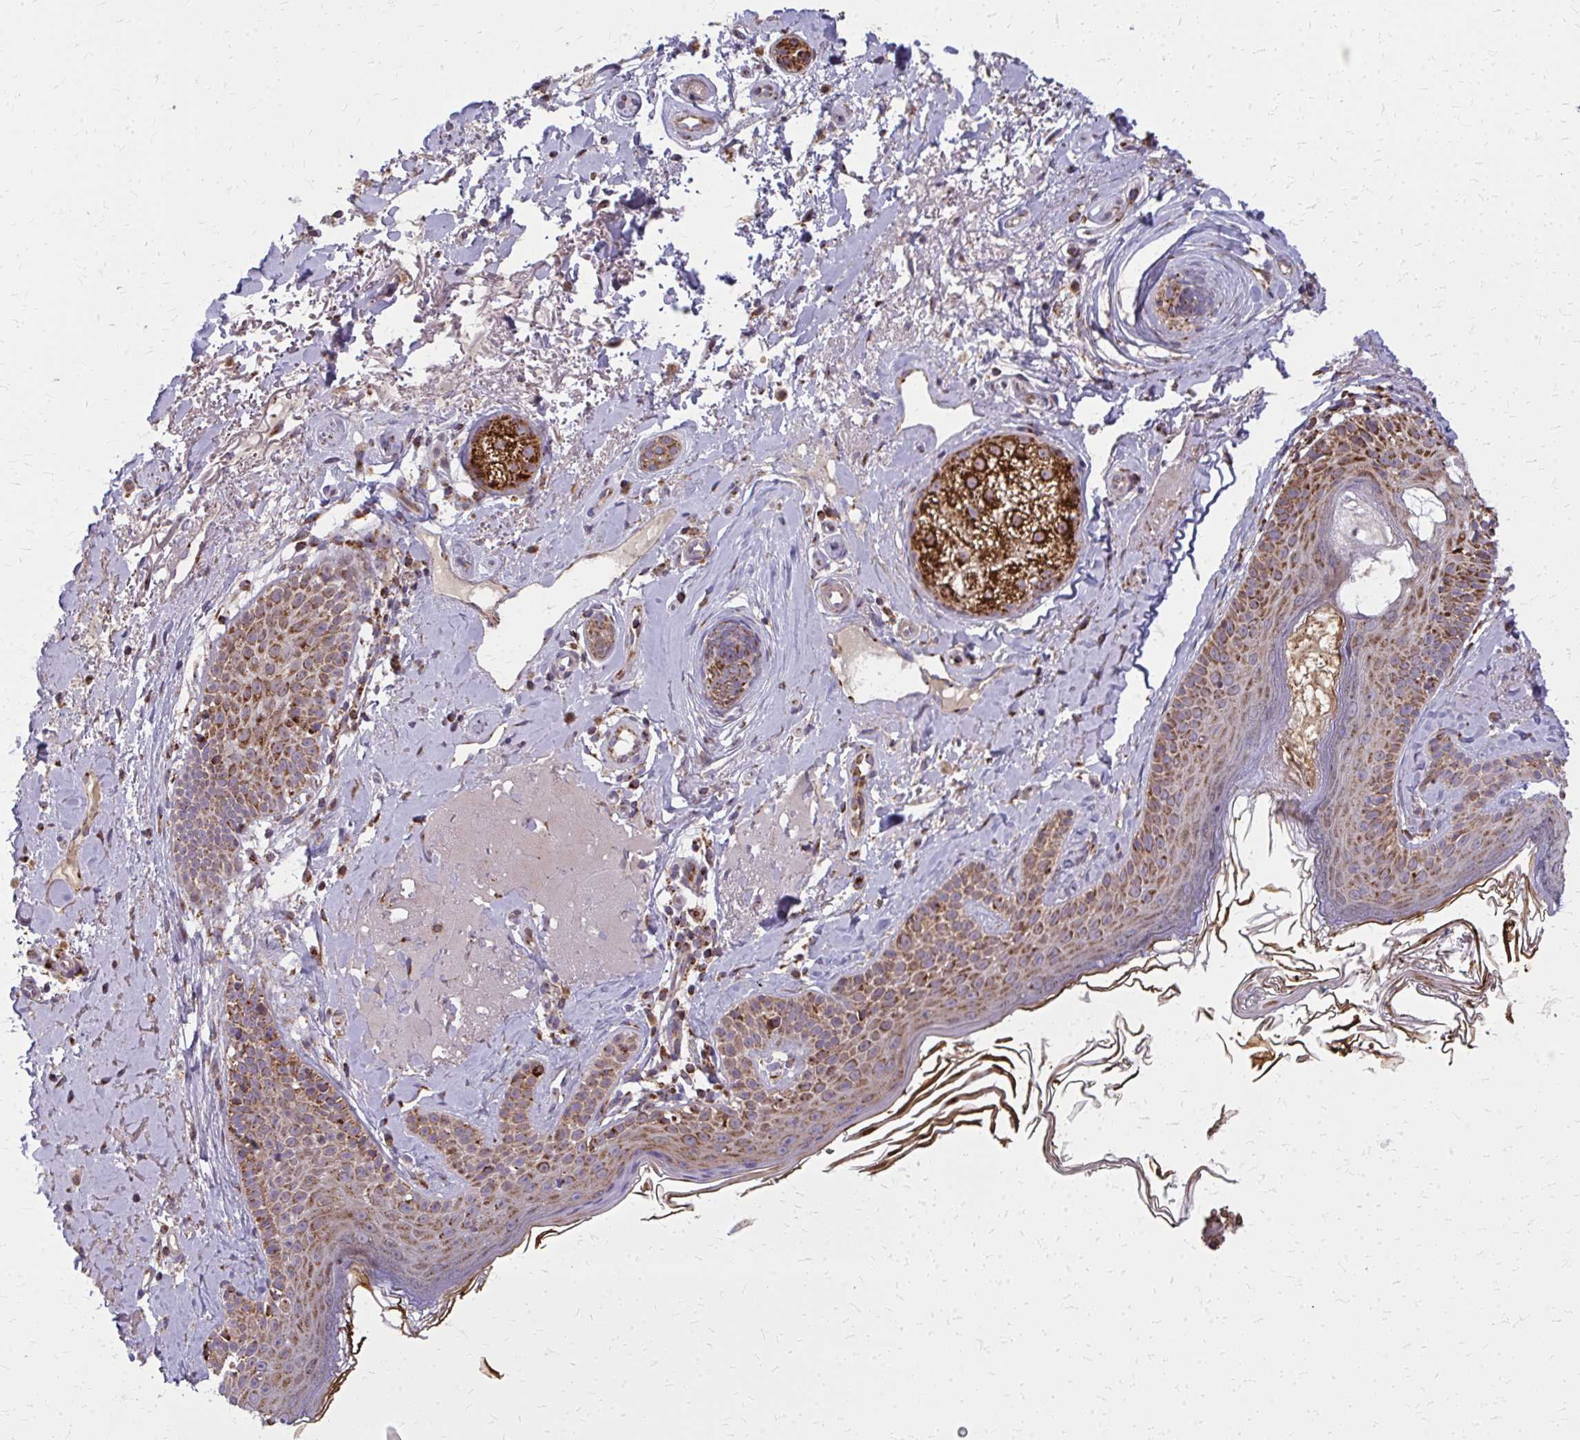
{"staining": {"intensity": "moderate", "quantity": "25%-75%", "location": "cytoplasmic/membranous"}, "tissue": "skin", "cell_type": "Fibroblasts", "image_type": "normal", "snomed": [{"axis": "morphology", "description": "Normal tissue, NOS"}, {"axis": "topography", "description": "Skin"}], "caption": "Immunohistochemical staining of normal human skin exhibits 25%-75% levels of moderate cytoplasmic/membranous protein expression in about 25%-75% of fibroblasts. Ihc stains the protein of interest in brown and the nuclei are stained blue.", "gene": "MCCC1", "patient": {"sex": "male", "age": 73}}